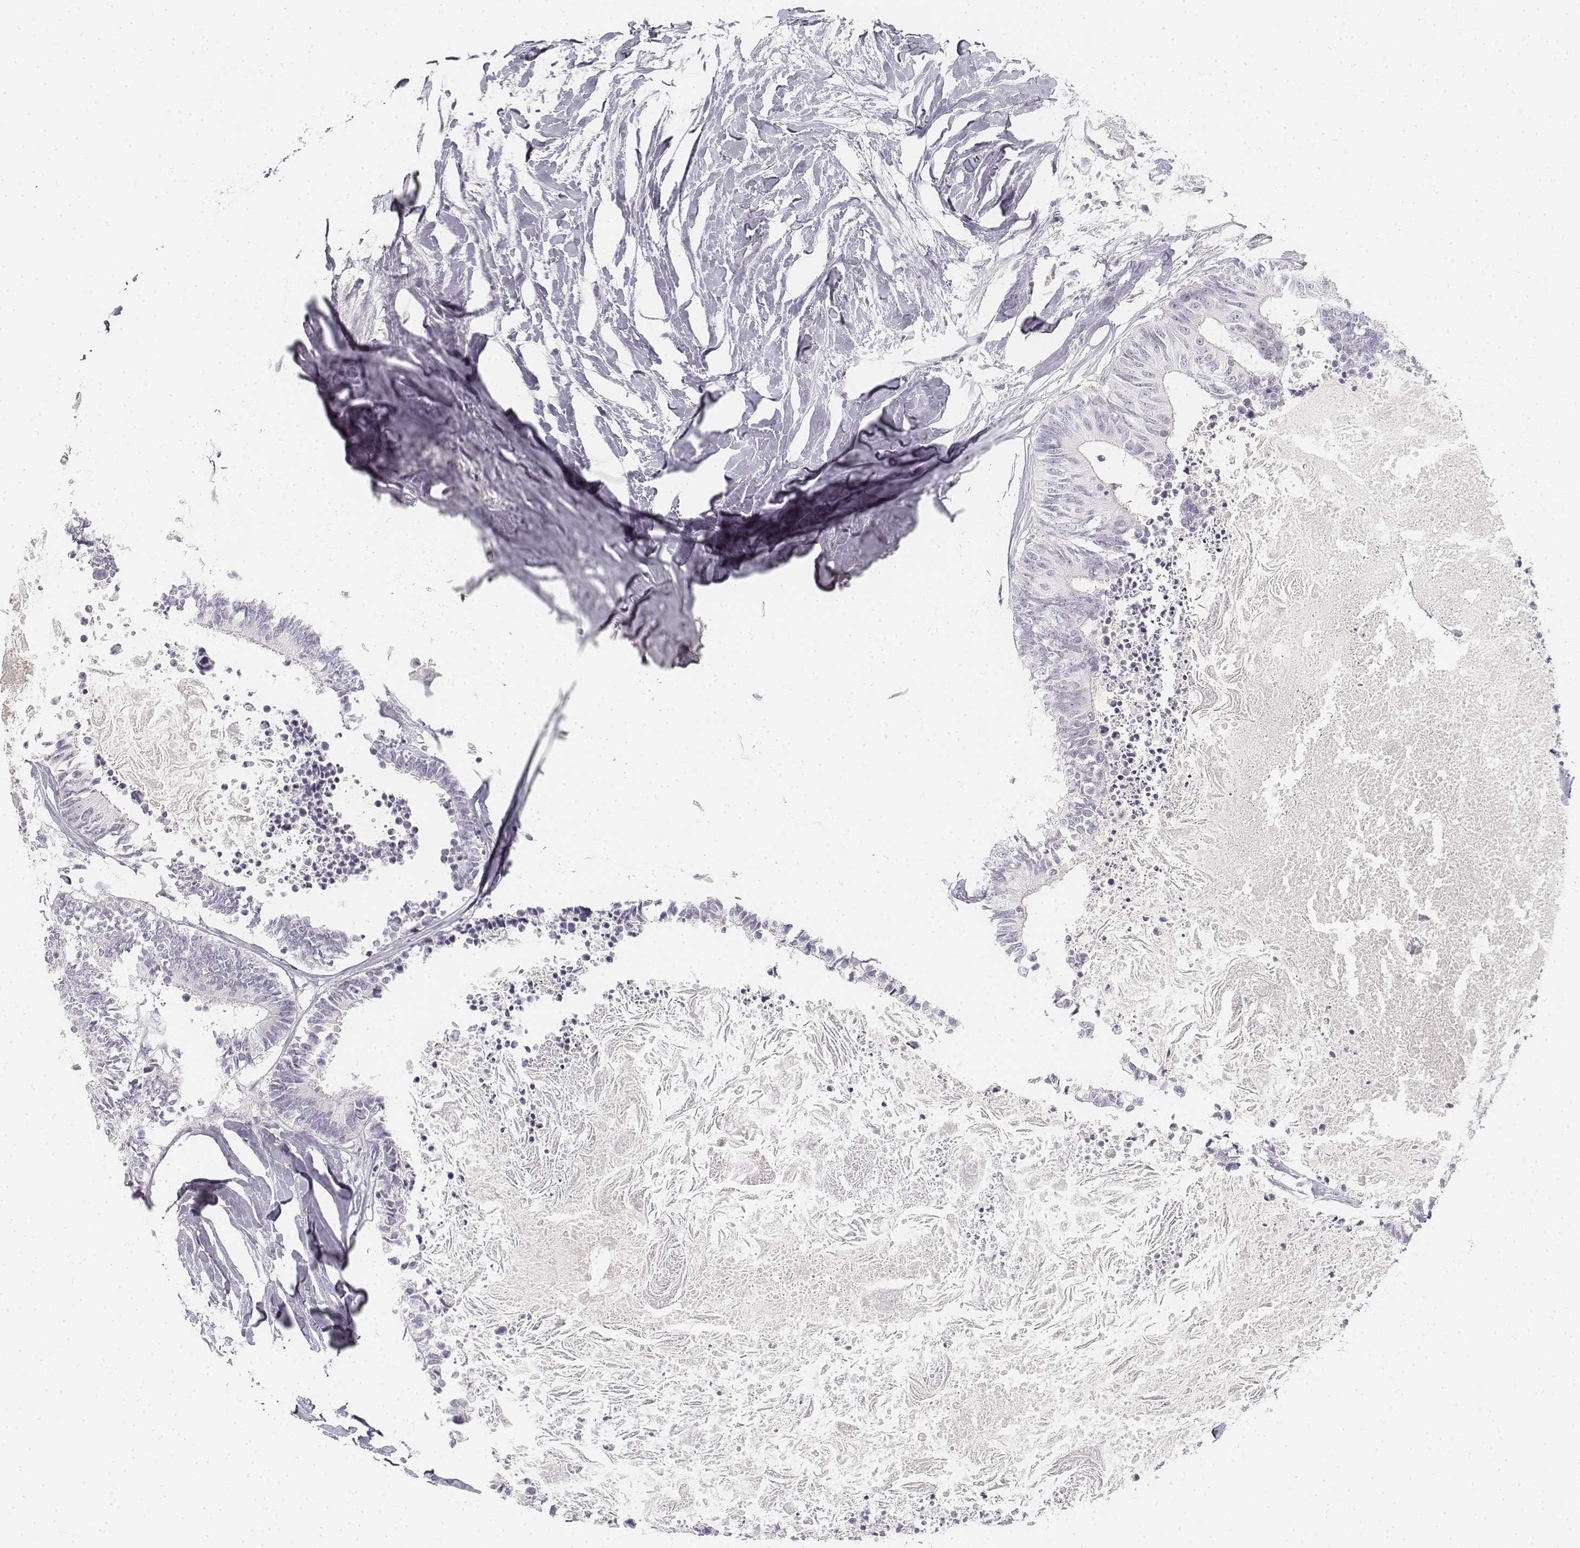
{"staining": {"intensity": "negative", "quantity": "none", "location": "none"}, "tissue": "colorectal cancer", "cell_type": "Tumor cells", "image_type": "cancer", "snomed": [{"axis": "morphology", "description": "Adenocarcinoma, NOS"}, {"axis": "topography", "description": "Colon"}, {"axis": "topography", "description": "Rectum"}], "caption": "Immunohistochemistry photomicrograph of human colorectal cancer stained for a protein (brown), which exhibits no expression in tumor cells. The staining is performed using DAB brown chromogen with nuclei counter-stained in using hematoxylin.", "gene": "KRT25", "patient": {"sex": "male", "age": 57}}